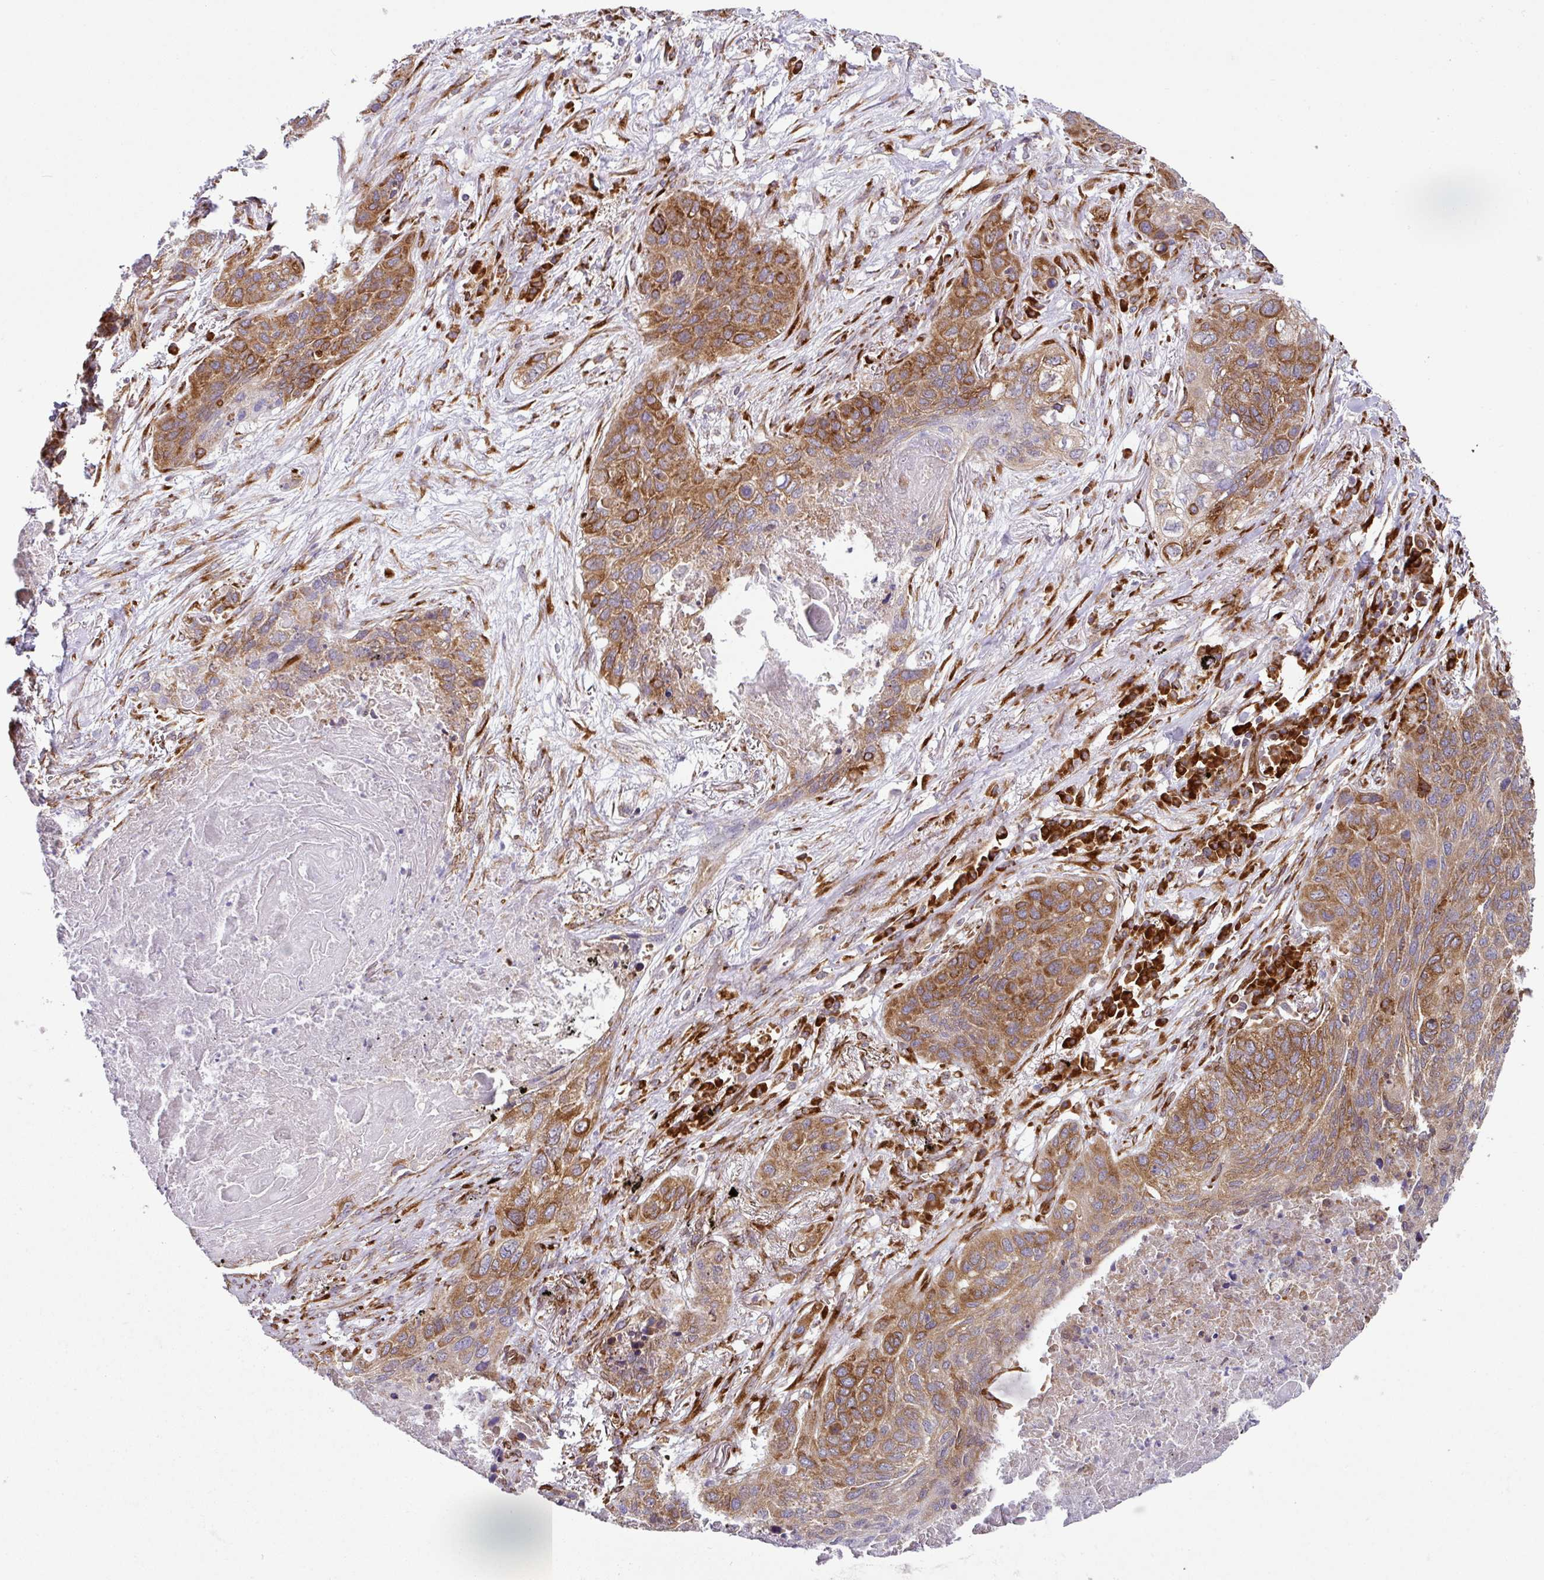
{"staining": {"intensity": "moderate", "quantity": ">75%", "location": "cytoplasmic/membranous"}, "tissue": "lung cancer", "cell_type": "Tumor cells", "image_type": "cancer", "snomed": [{"axis": "morphology", "description": "Squamous cell carcinoma, NOS"}, {"axis": "topography", "description": "Lung"}], "caption": "Lung cancer (squamous cell carcinoma) was stained to show a protein in brown. There is medium levels of moderate cytoplasmic/membranous positivity in approximately >75% of tumor cells.", "gene": "SLC39A7", "patient": {"sex": "female", "age": 63}}